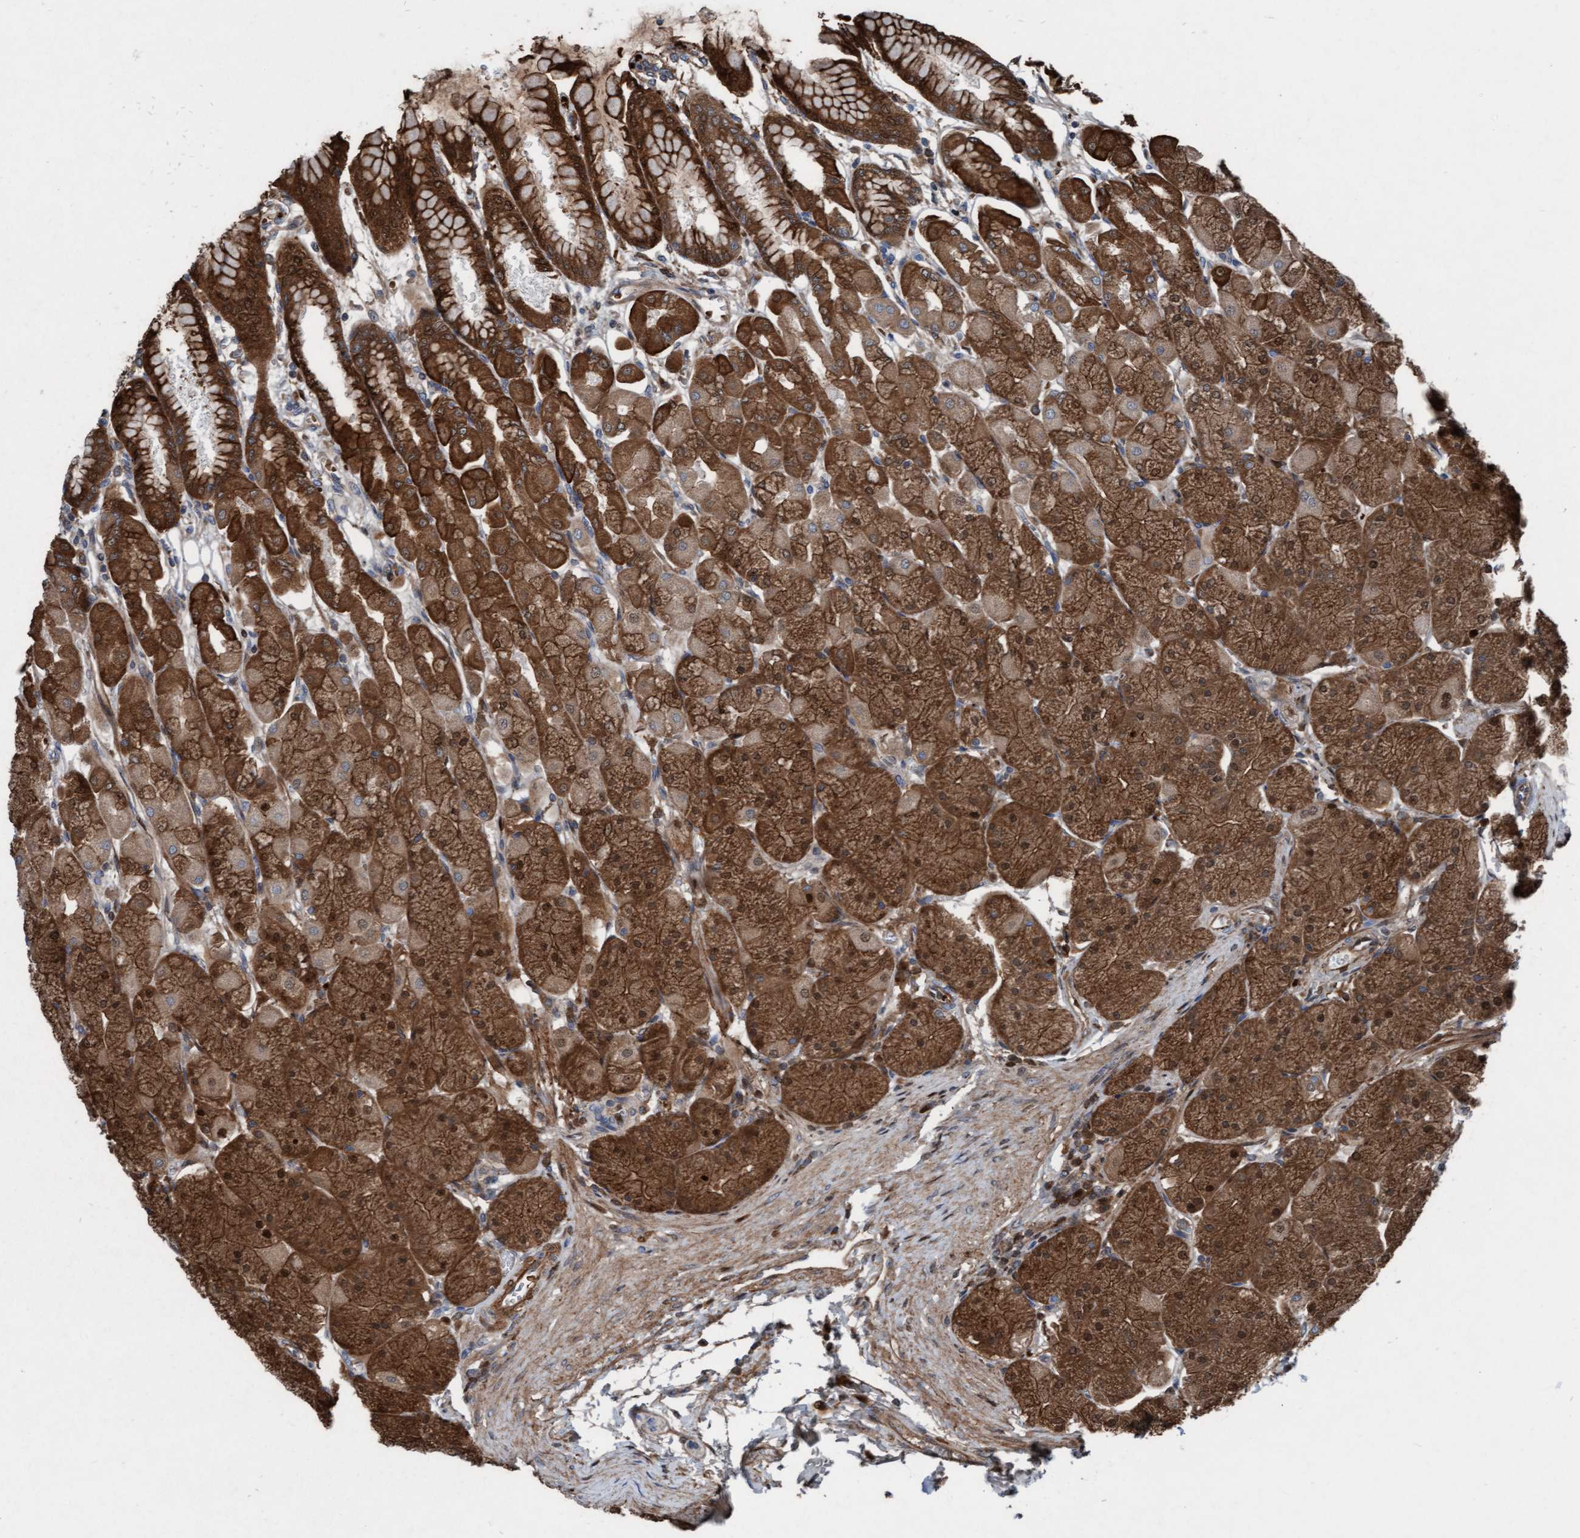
{"staining": {"intensity": "strong", "quantity": ">75%", "location": "cytoplasmic/membranous,nuclear"}, "tissue": "stomach", "cell_type": "Glandular cells", "image_type": "normal", "snomed": [{"axis": "morphology", "description": "Normal tissue, NOS"}, {"axis": "topography", "description": "Stomach, upper"}], "caption": "Human stomach stained for a protein (brown) demonstrates strong cytoplasmic/membranous,nuclear positive staining in about >75% of glandular cells.", "gene": "KLHL26", "patient": {"sex": "female", "age": 56}}